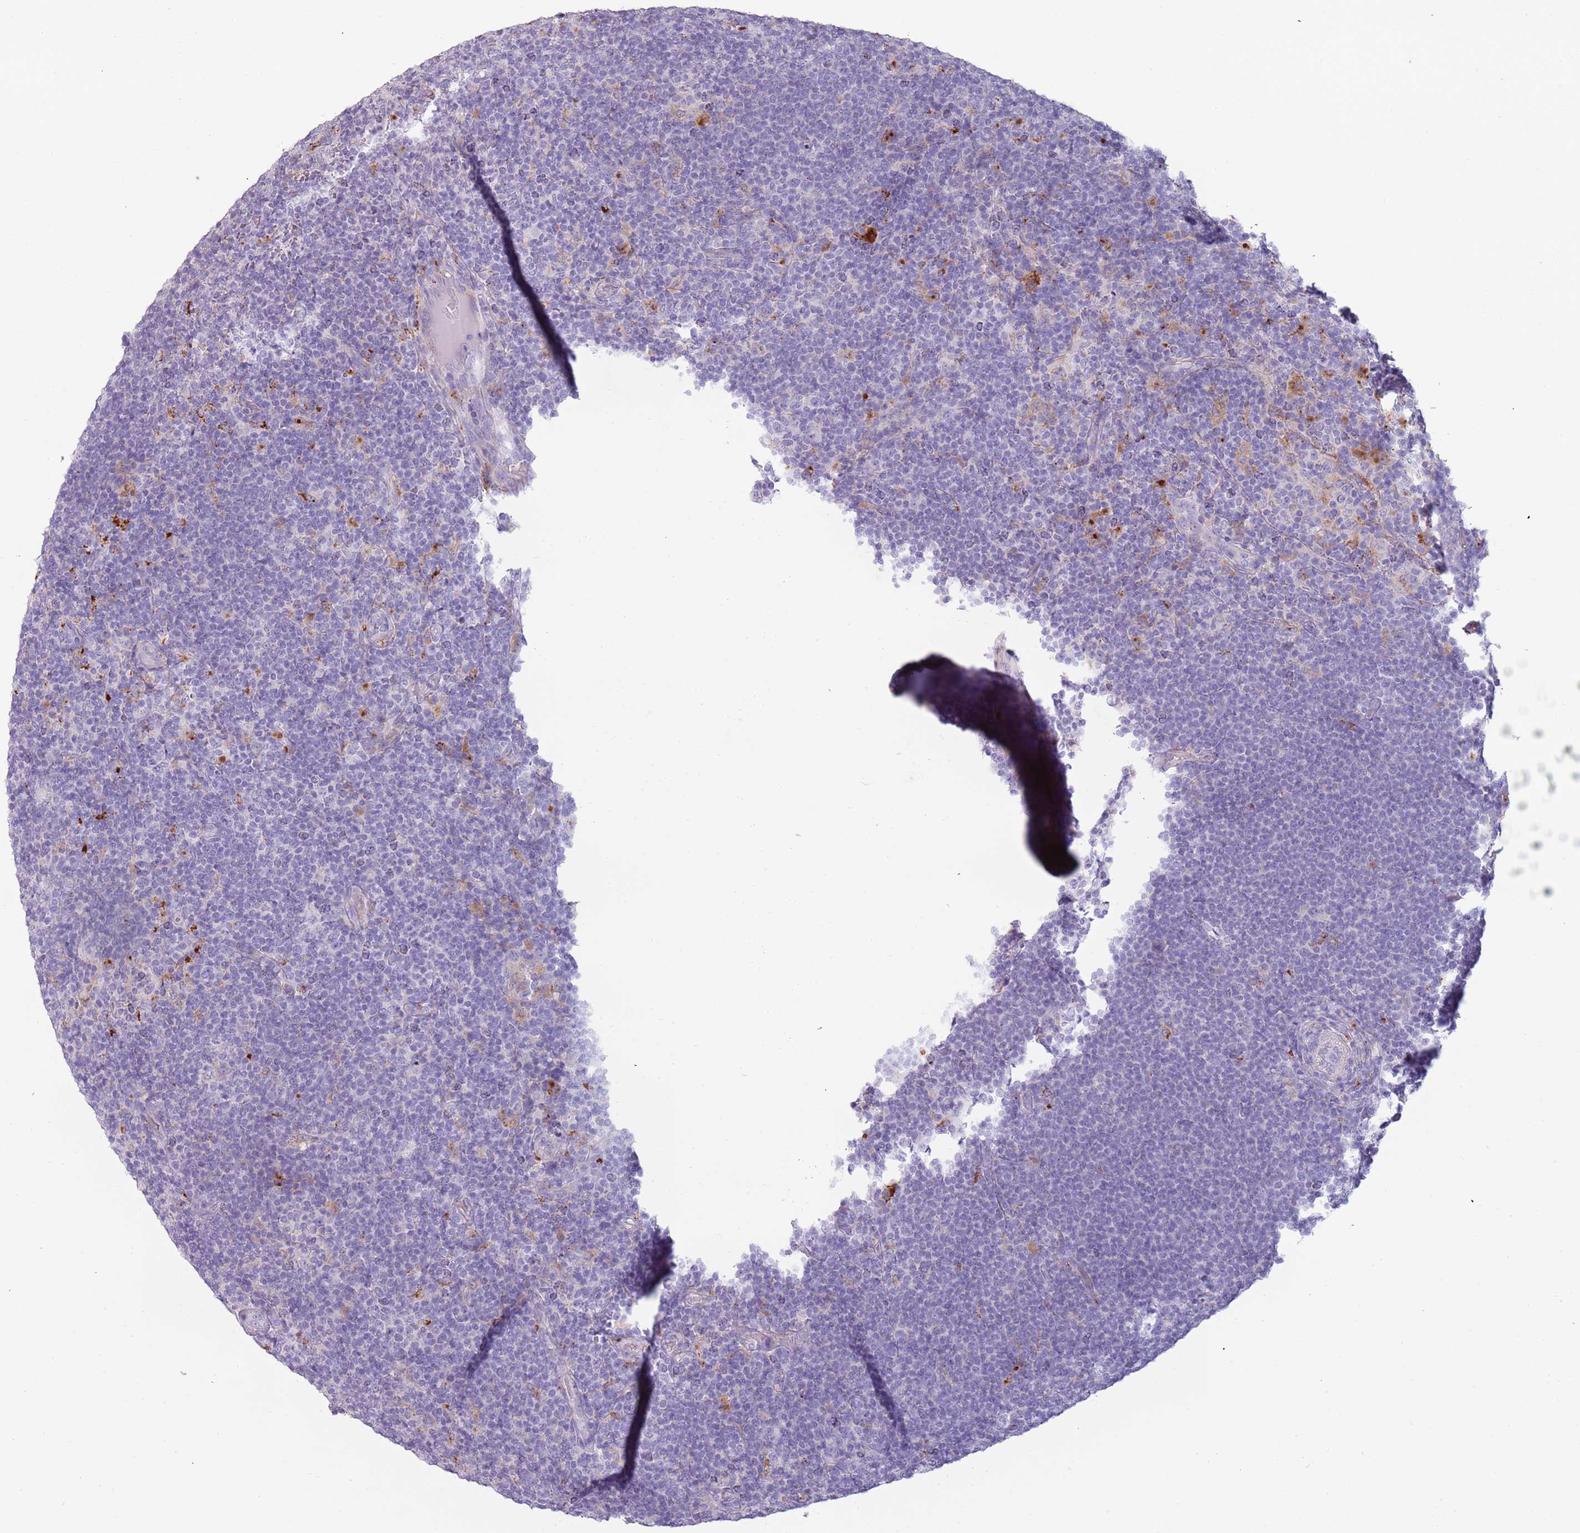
{"staining": {"intensity": "negative", "quantity": "none", "location": "none"}, "tissue": "lymphoma", "cell_type": "Tumor cells", "image_type": "cancer", "snomed": [{"axis": "morphology", "description": "Hodgkin's disease, NOS"}, {"axis": "topography", "description": "Lymph node"}], "caption": "Tumor cells show no significant protein expression in lymphoma.", "gene": "NWD2", "patient": {"sex": "female", "age": 57}}